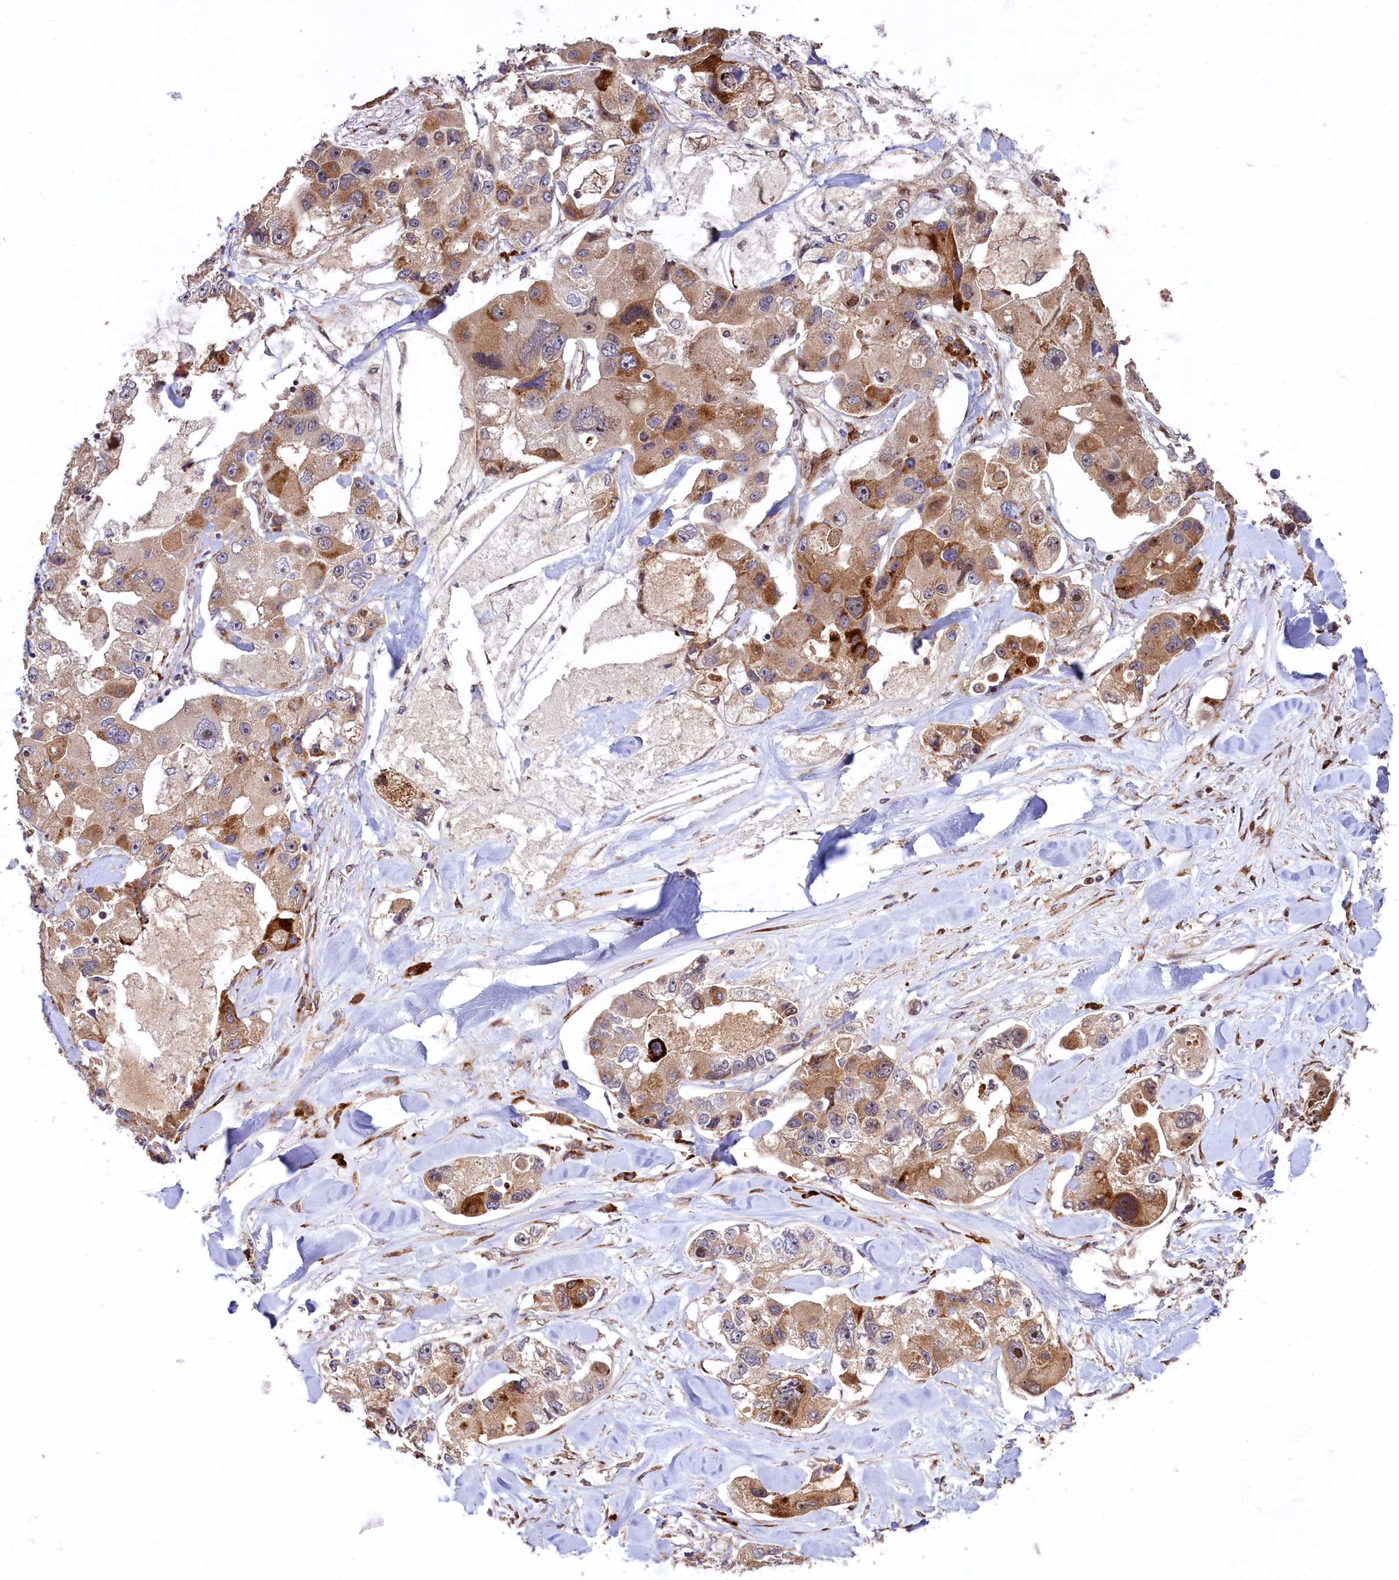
{"staining": {"intensity": "moderate", "quantity": "25%-75%", "location": "cytoplasmic/membranous,nuclear"}, "tissue": "lung cancer", "cell_type": "Tumor cells", "image_type": "cancer", "snomed": [{"axis": "morphology", "description": "Adenocarcinoma, NOS"}, {"axis": "topography", "description": "Lung"}], "caption": "Brown immunohistochemical staining in human lung cancer (adenocarcinoma) displays moderate cytoplasmic/membranous and nuclear positivity in approximately 25%-75% of tumor cells.", "gene": "C5orf15", "patient": {"sex": "female", "age": 54}}